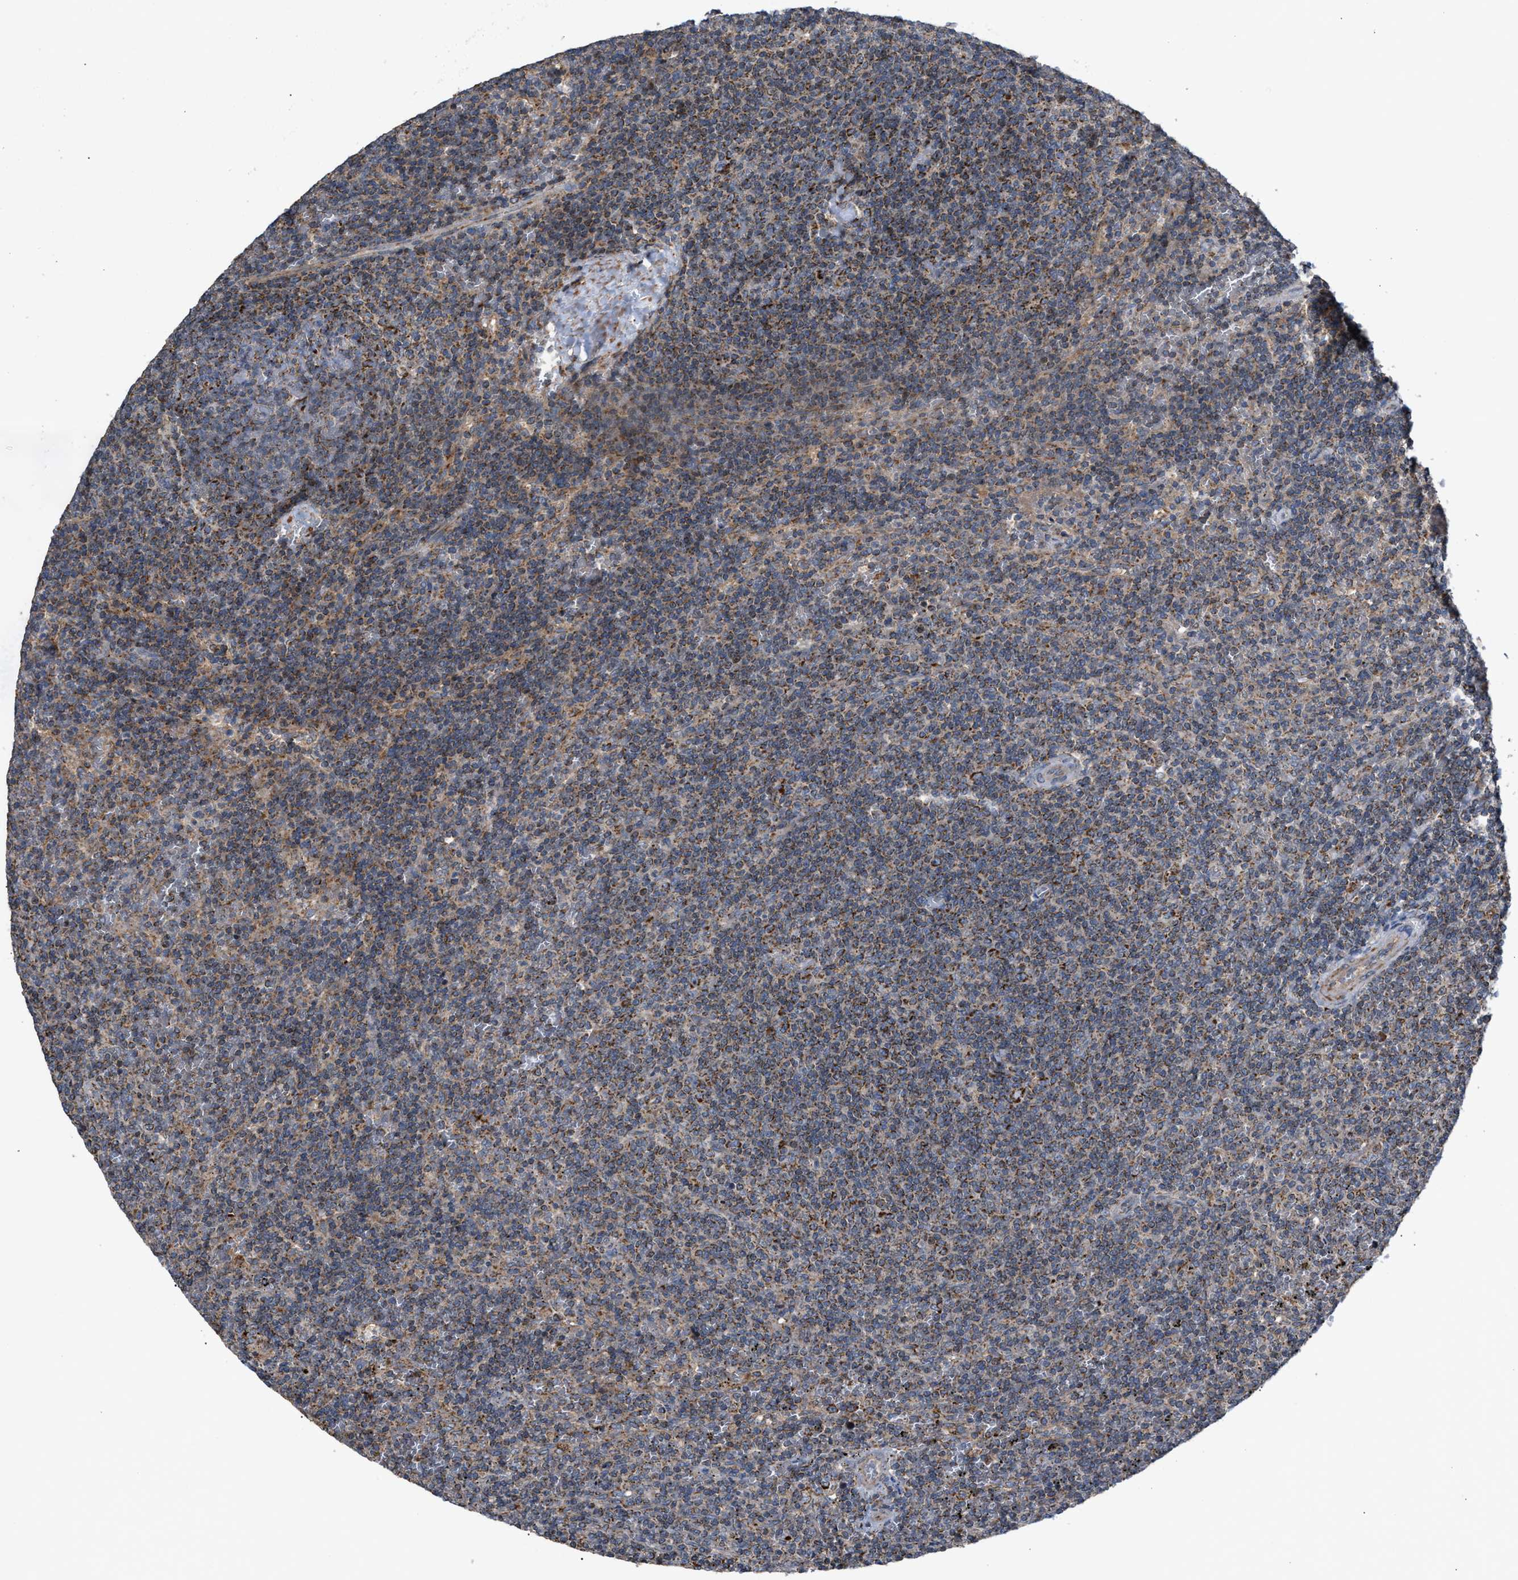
{"staining": {"intensity": "moderate", "quantity": "25%-75%", "location": "cytoplasmic/membranous"}, "tissue": "lymphoma", "cell_type": "Tumor cells", "image_type": "cancer", "snomed": [{"axis": "morphology", "description": "Malignant lymphoma, non-Hodgkin's type, Low grade"}, {"axis": "topography", "description": "Spleen"}], "caption": "Approximately 25%-75% of tumor cells in human malignant lymphoma, non-Hodgkin's type (low-grade) display moderate cytoplasmic/membranous protein expression as visualized by brown immunohistochemical staining.", "gene": "TACO1", "patient": {"sex": "female", "age": 50}}